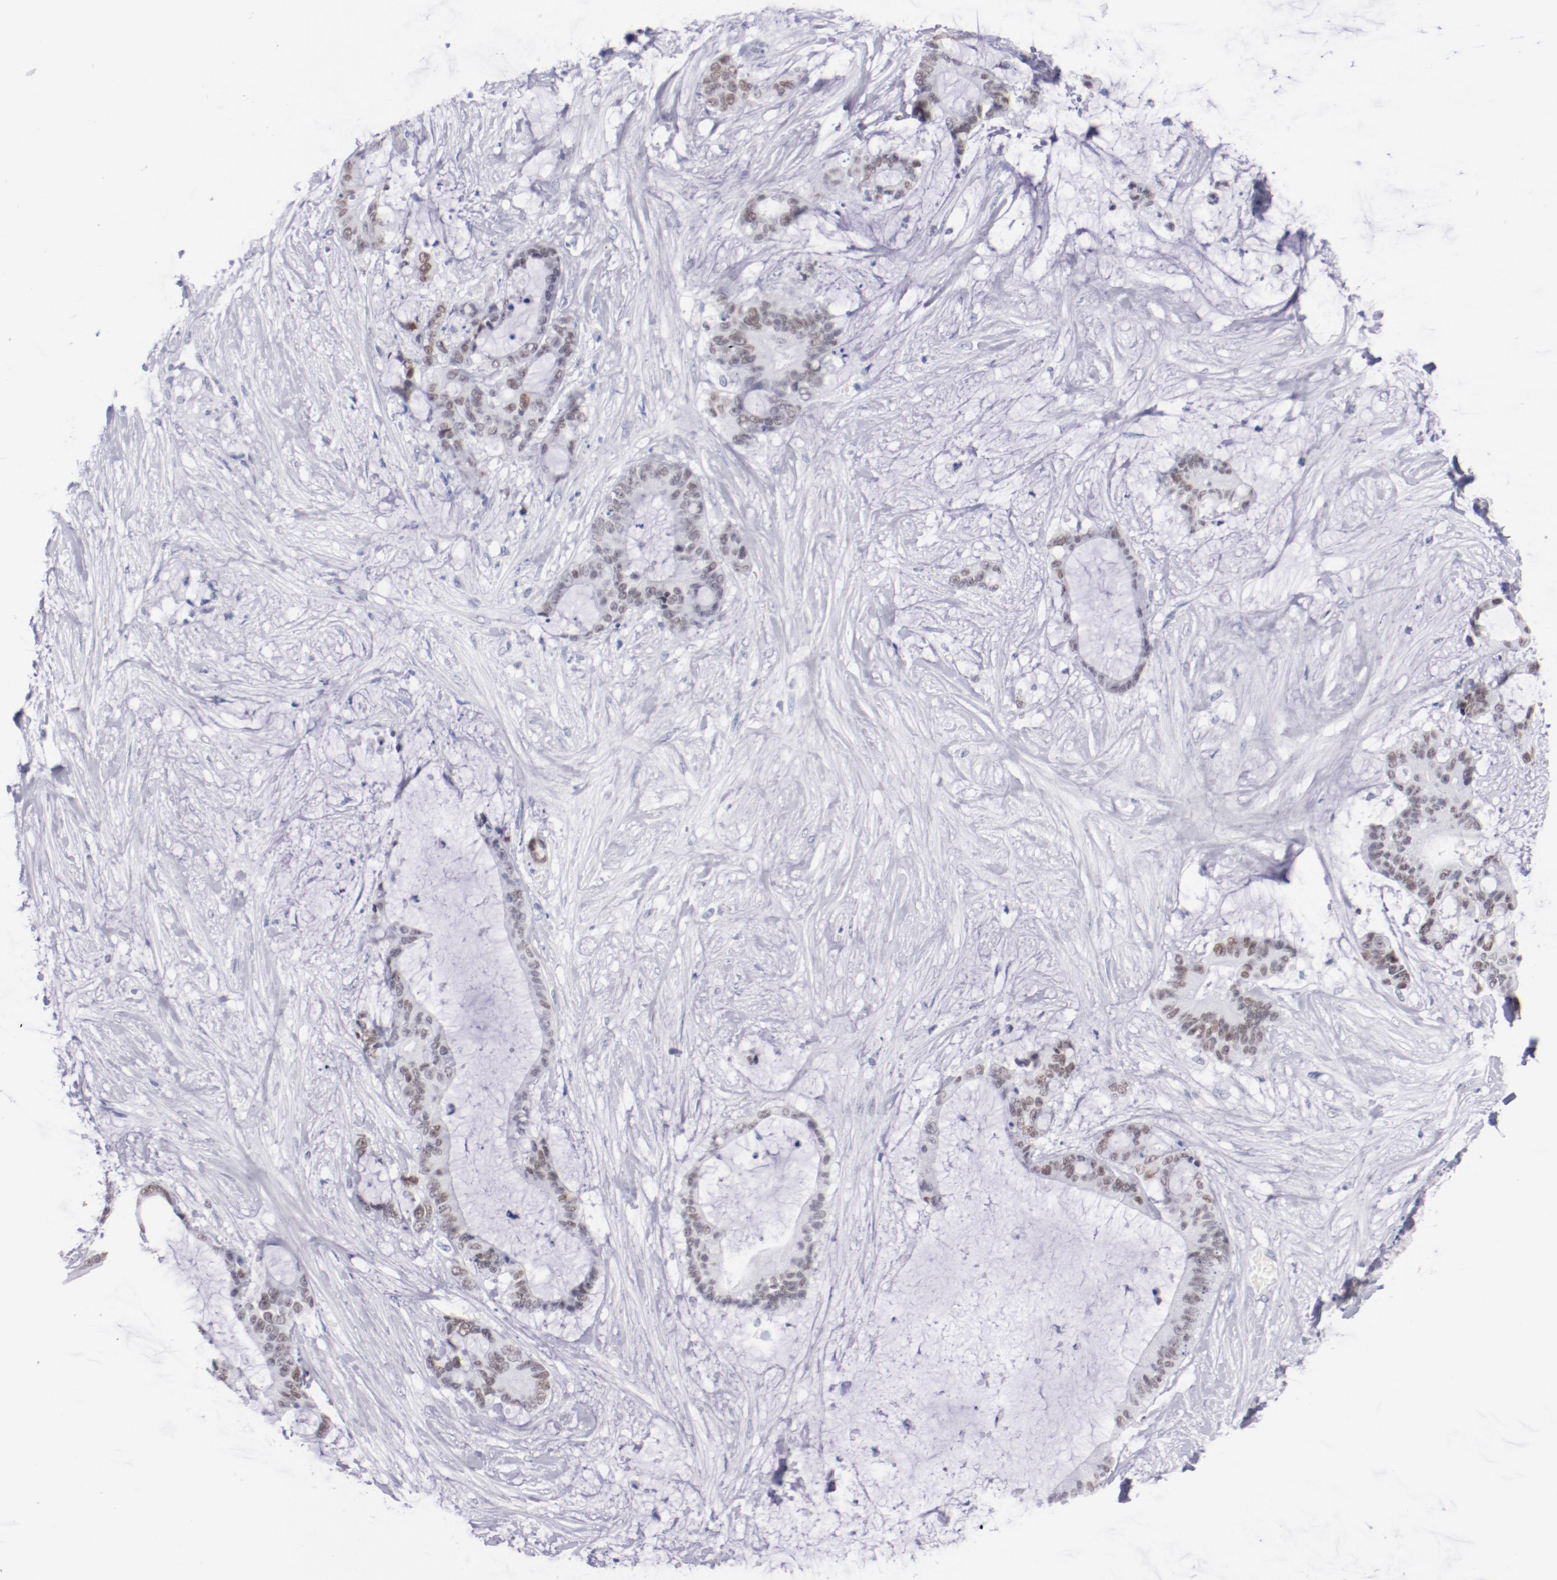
{"staining": {"intensity": "weak", "quantity": "25%-75%", "location": "nuclear"}, "tissue": "liver cancer", "cell_type": "Tumor cells", "image_type": "cancer", "snomed": [{"axis": "morphology", "description": "Cholangiocarcinoma"}, {"axis": "topography", "description": "Liver"}], "caption": "Immunohistochemical staining of human liver cancer reveals weak nuclear protein positivity in approximately 25%-75% of tumor cells.", "gene": "HNF1B", "patient": {"sex": "female", "age": 73}}